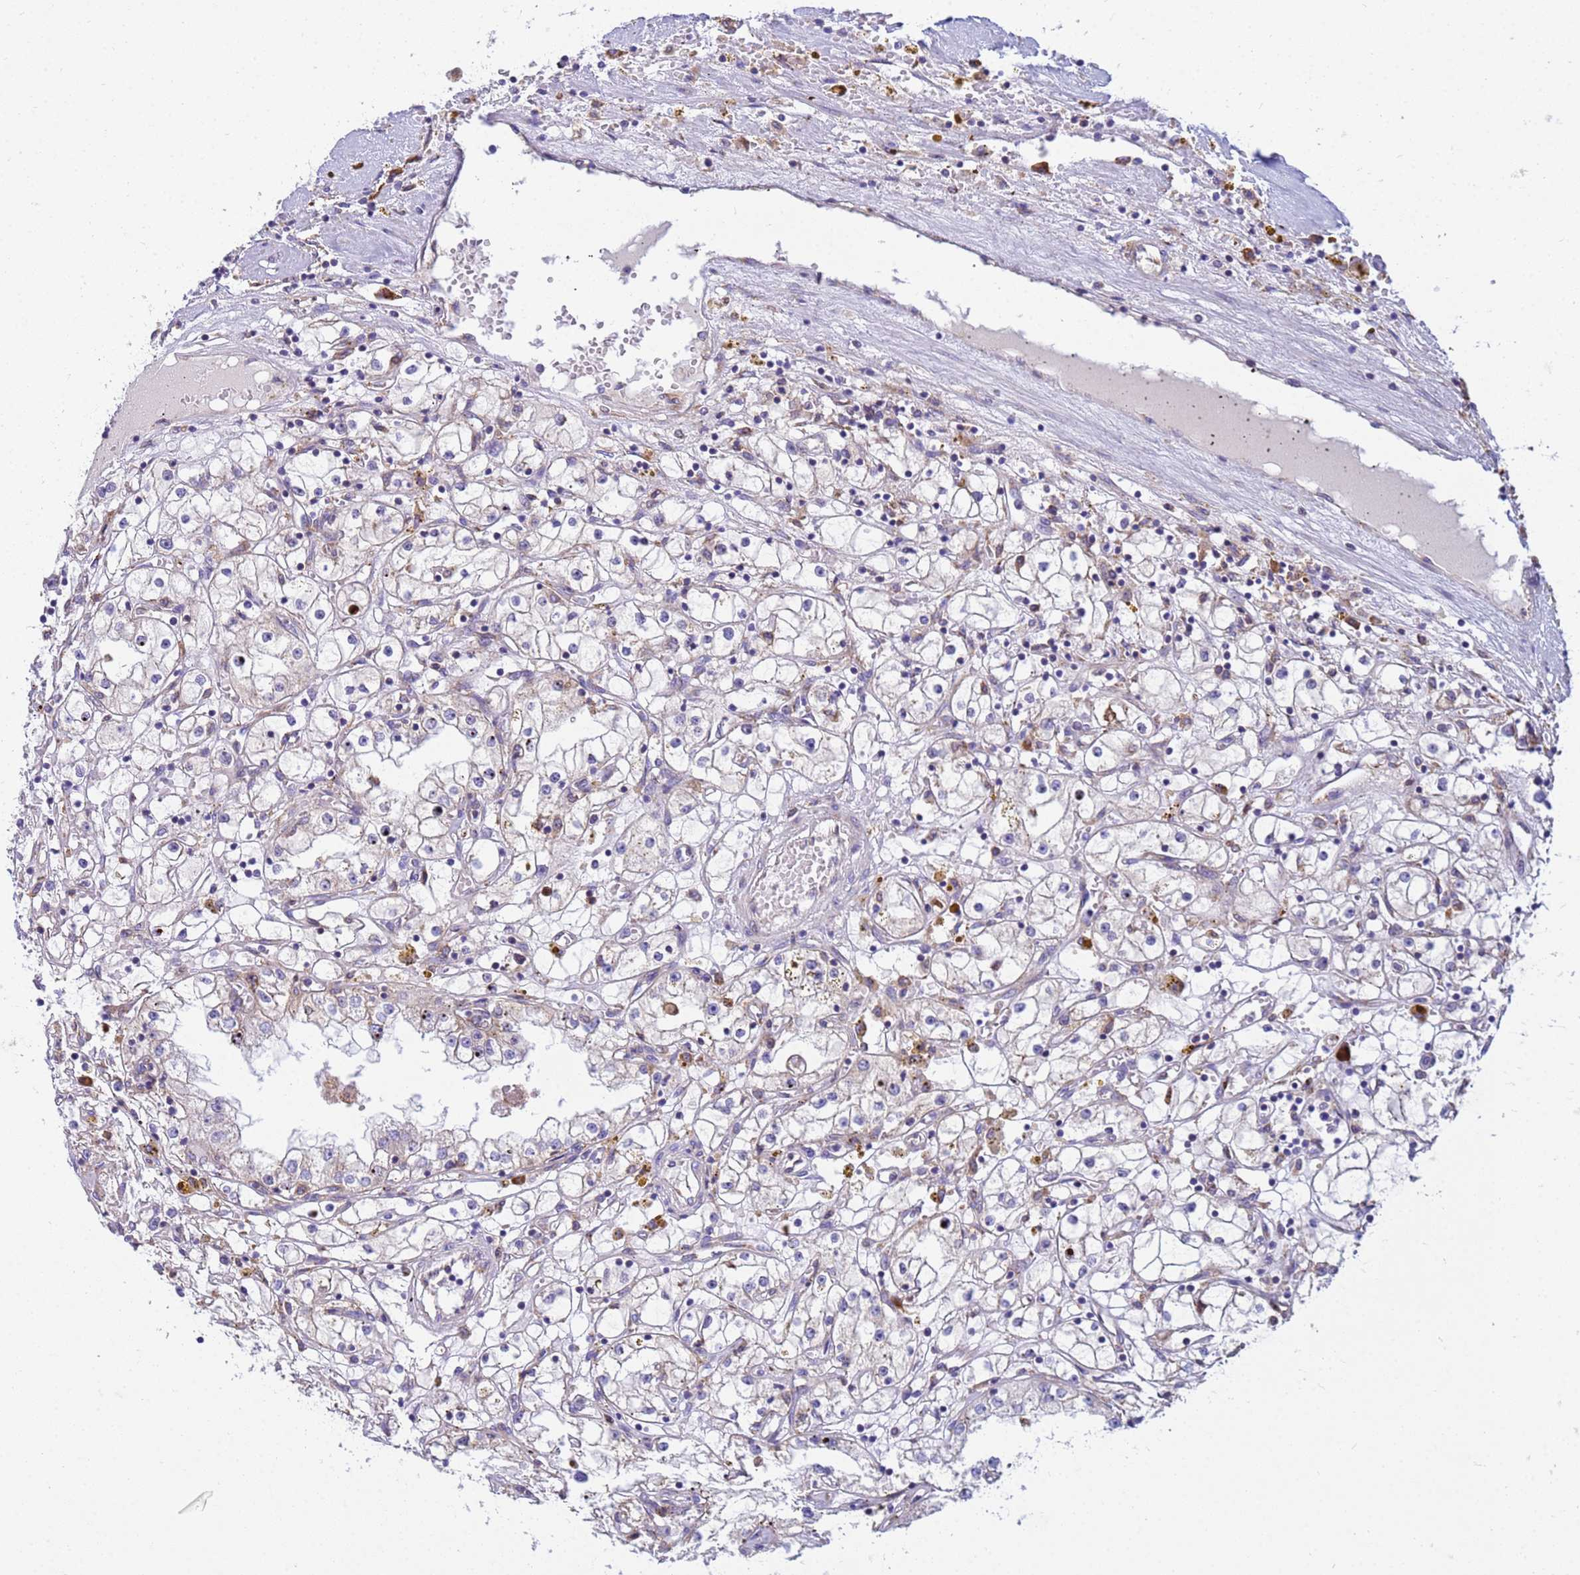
{"staining": {"intensity": "negative", "quantity": "none", "location": "none"}, "tissue": "renal cancer", "cell_type": "Tumor cells", "image_type": "cancer", "snomed": [{"axis": "morphology", "description": "Adenocarcinoma, NOS"}, {"axis": "topography", "description": "Kidney"}], "caption": "Human renal adenocarcinoma stained for a protein using immunohistochemistry (IHC) shows no staining in tumor cells.", "gene": "THAP5", "patient": {"sex": "male", "age": 56}}